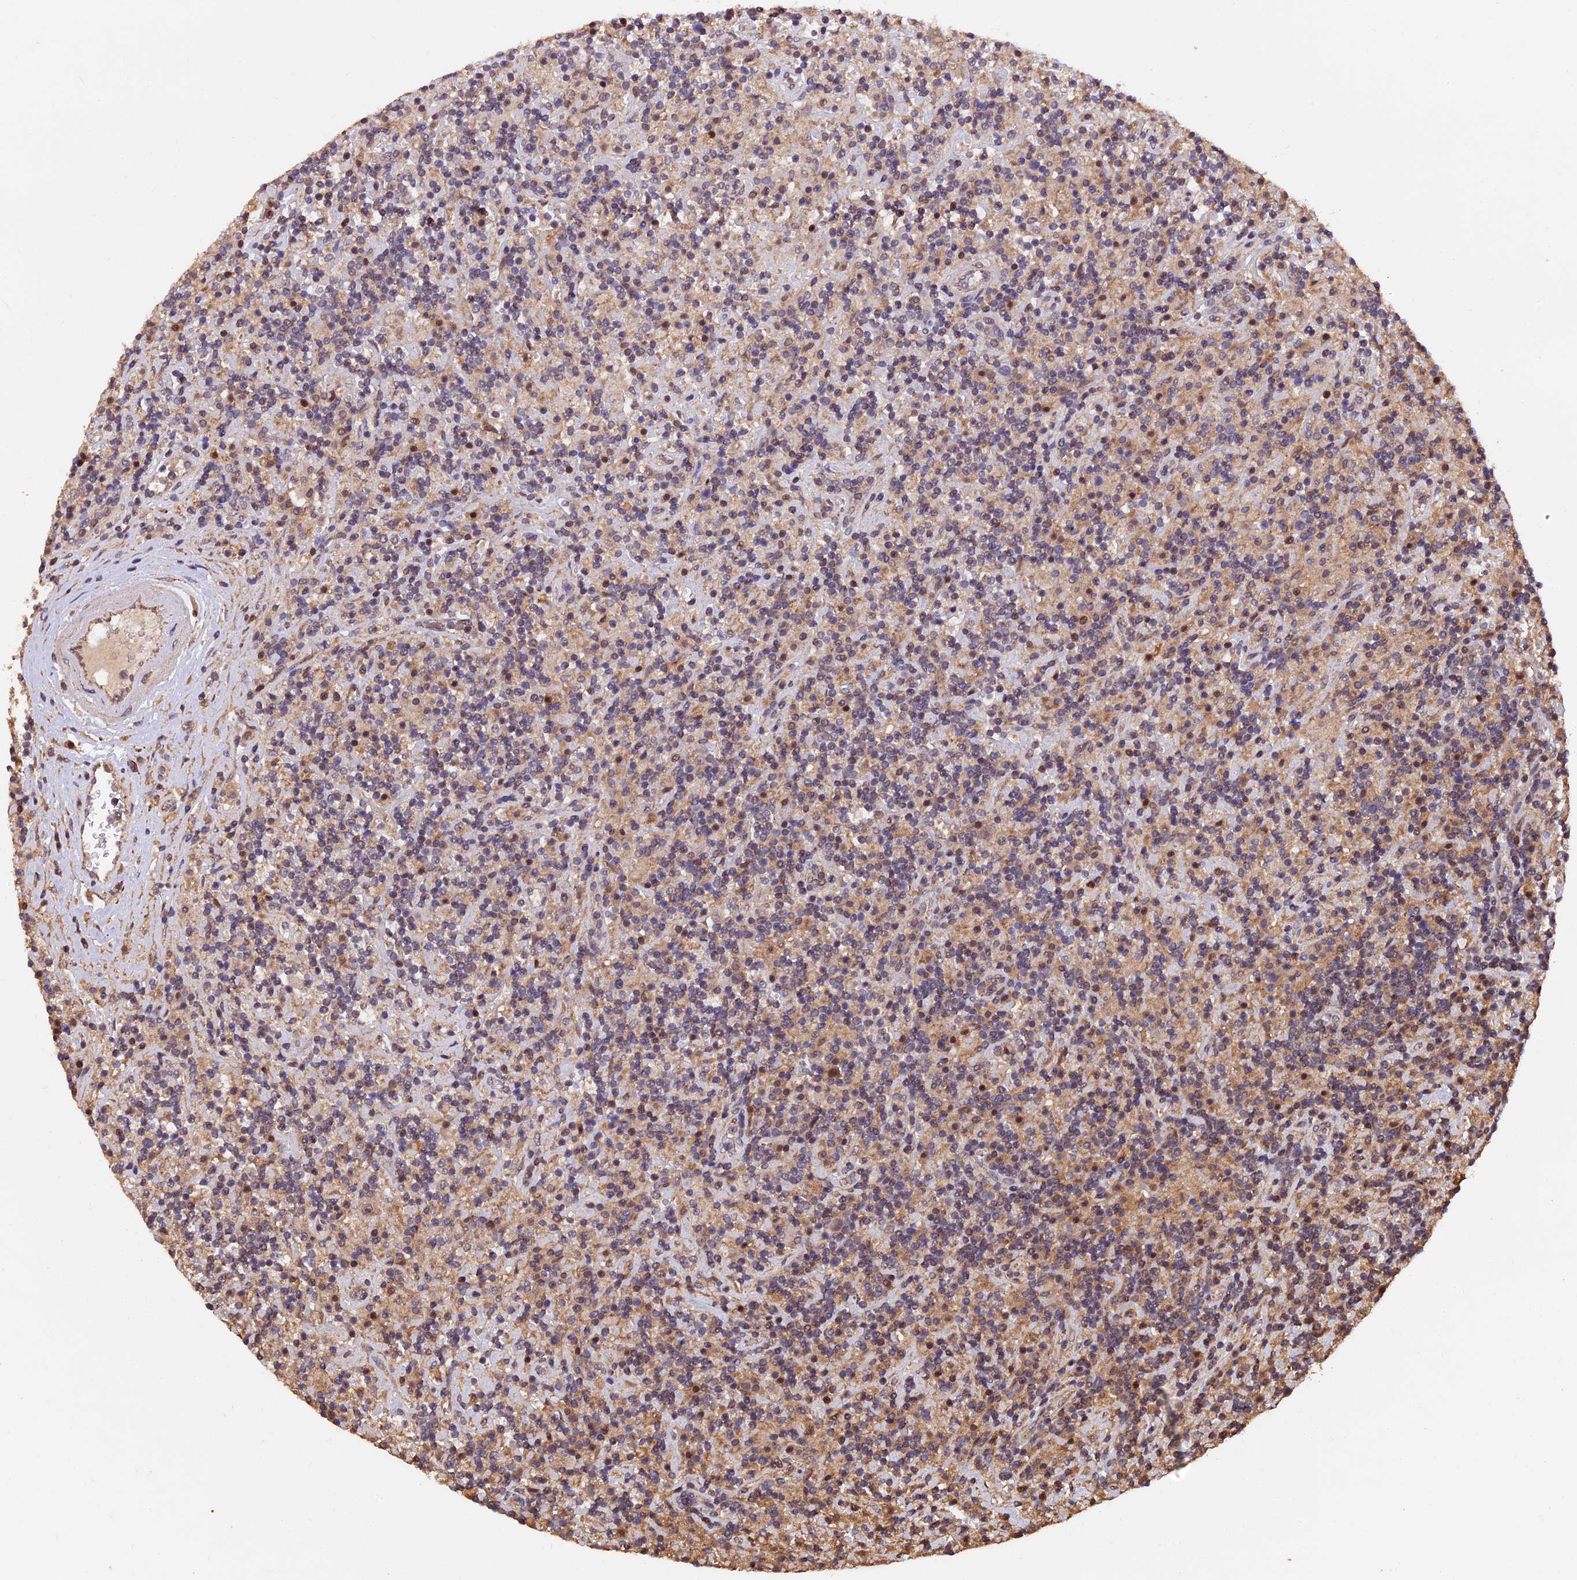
{"staining": {"intensity": "negative", "quantity": "none", "location": "none"}, "tissue": "lymphoma", "cell_type": "Tumor cells", "image_type": "cancer", "snomed": [{"axis": "morphology", "description": "Hodgkin's disease, NOS"}, {"axis": "topography", "description": "Lymph node"}], "caption": "Tumor cells show no significant protein staining in lymphoma. (Brightfield microscopy of DAB (3,3'-diaminobenzidine) immunohistochemistry at high magnification).", "gene": "PKD2L2", "patient": {"sex": "male", "age": 70}}